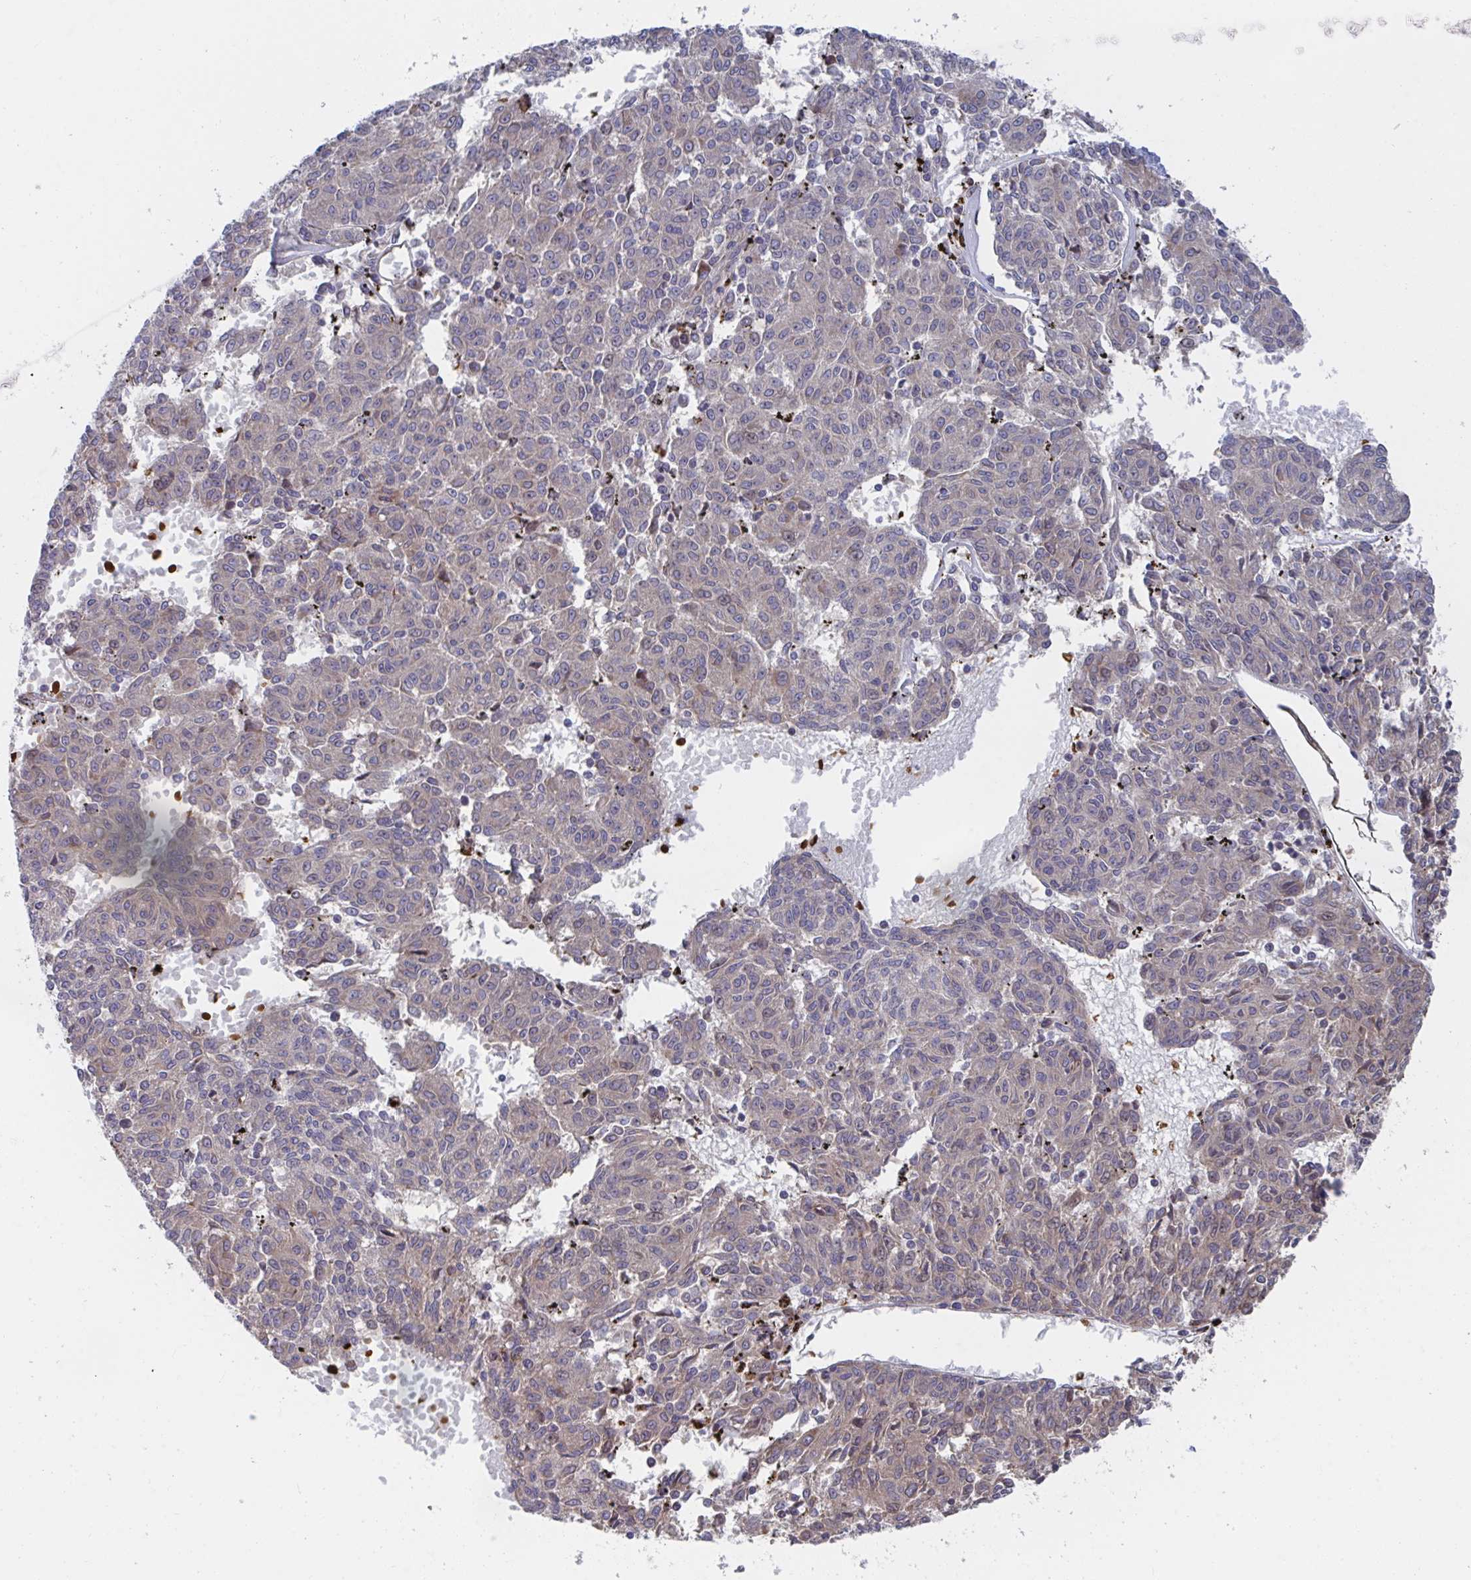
{"staining": {"intensity": "weak", "quantity": "25%-75%", "location": "cytoplasmic/membranous"}, "tissue": "melanoma", "cell_type": "Tumor cells", "image_type": "cancer", "snomed": [{"axis": "morphology", "description": "Malignant melanoma, NOS"}, {"axis": "topography", "description": "Skin"}], "caption": "Brown immunohistochemical staining in melanoma reveals weak cytoplasmic/membranous positivity in about 25%-75% of tumor cells.", "gene": "FJX1", "patient": {"sex": "female", "age": 72}}